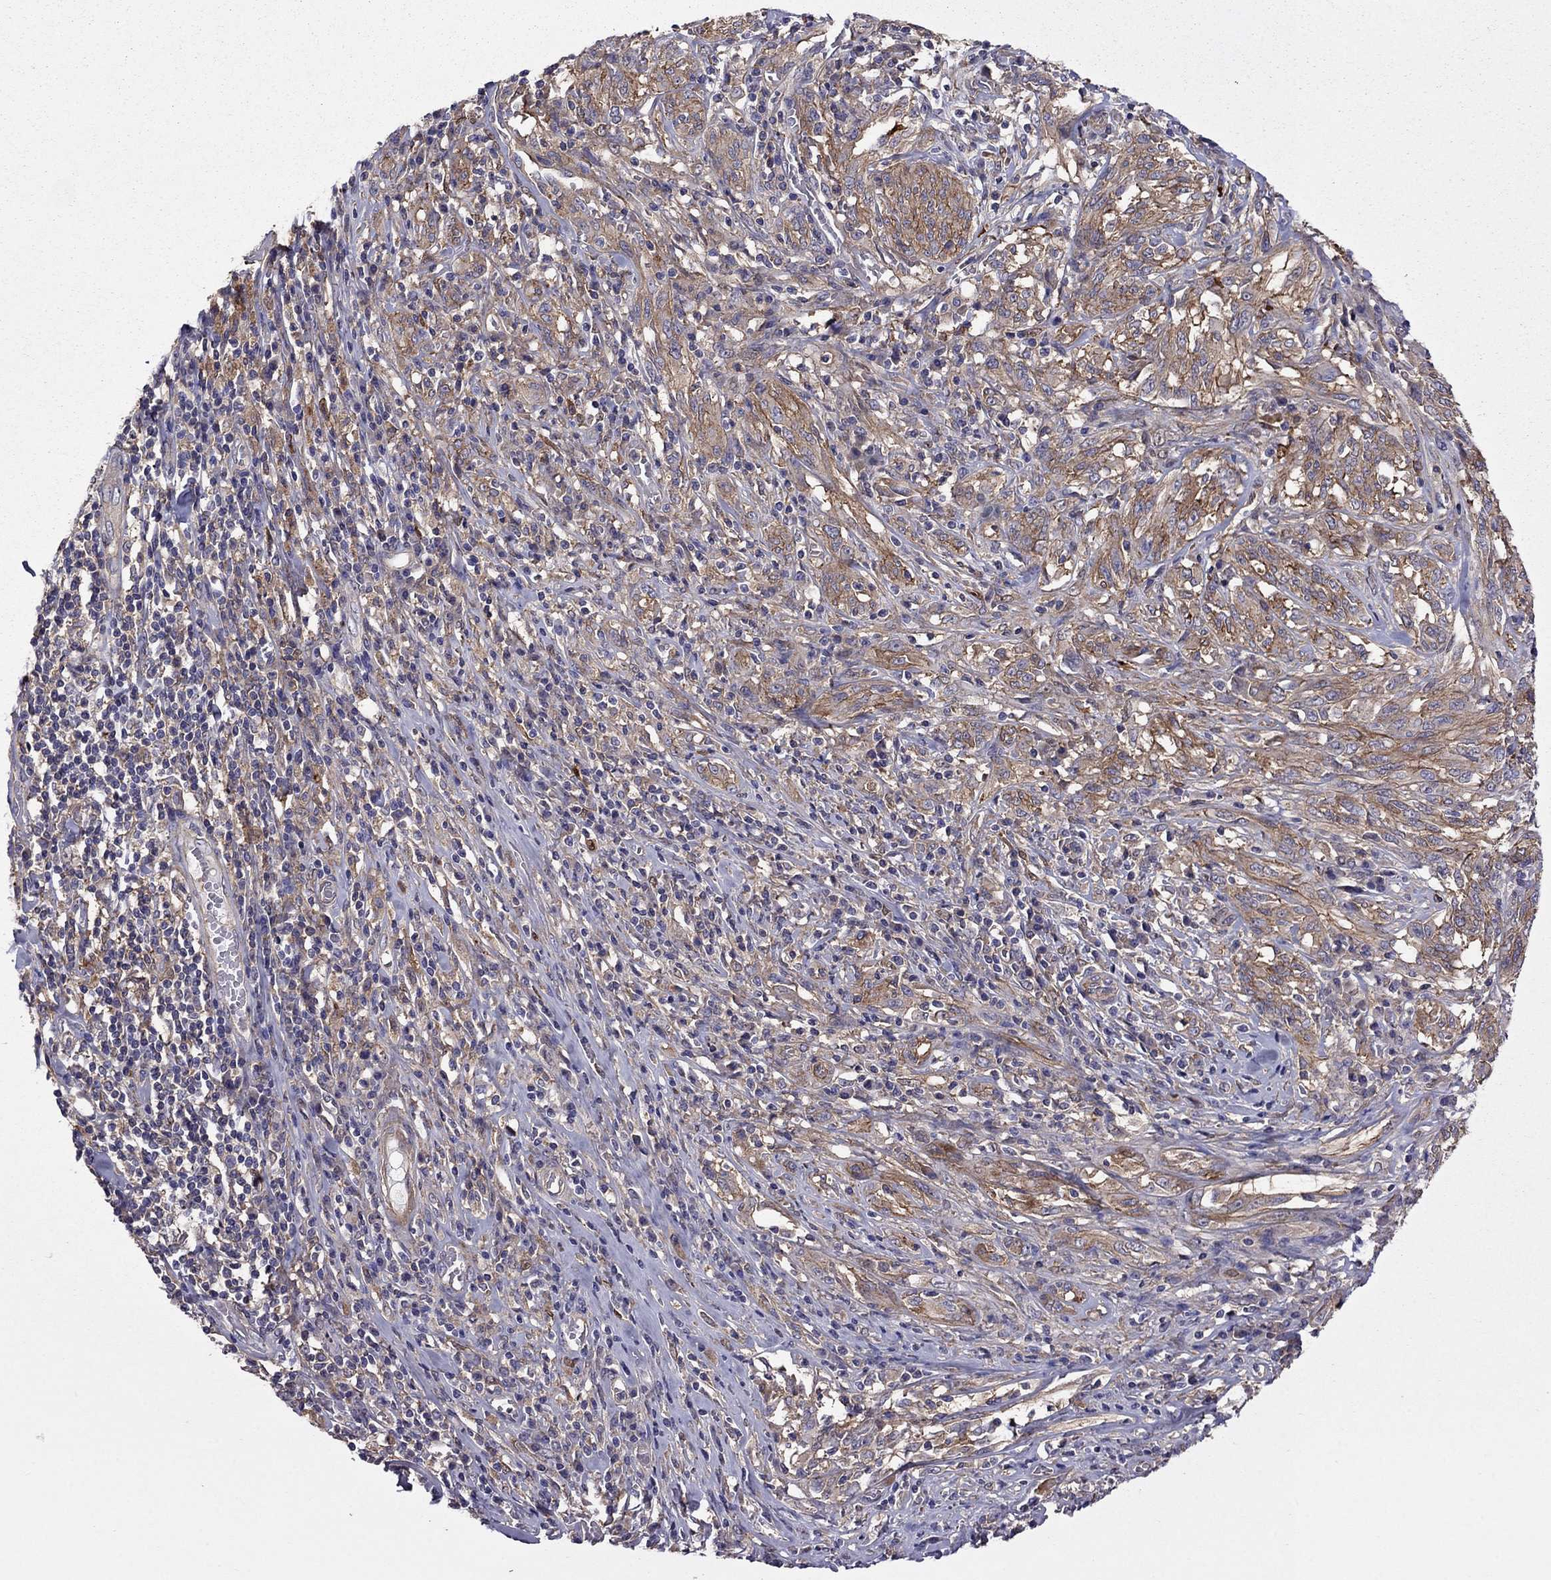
{"staining": {"intensity": "moderate", "quantity": ">75%", "location": "cytoplasmic/membranous"}, "tissue": "melanoma", "cell_type": "Tumor cells", "image_type": "cancer", "snomed": [{"axis": "morphology", "description": "Malignant melanoma, NOS"}, {"axis": "topography", "description": "Skin"}], "caption": "This histopathology image reveals immunohistochemistry (IHC) staining of malignant melanoma, with medium moderate cytoplasmic/membranous staining in about >75% of tumor cells.", "gene": "ITGB1", "patient": {"sex": "female", "age": 91}}